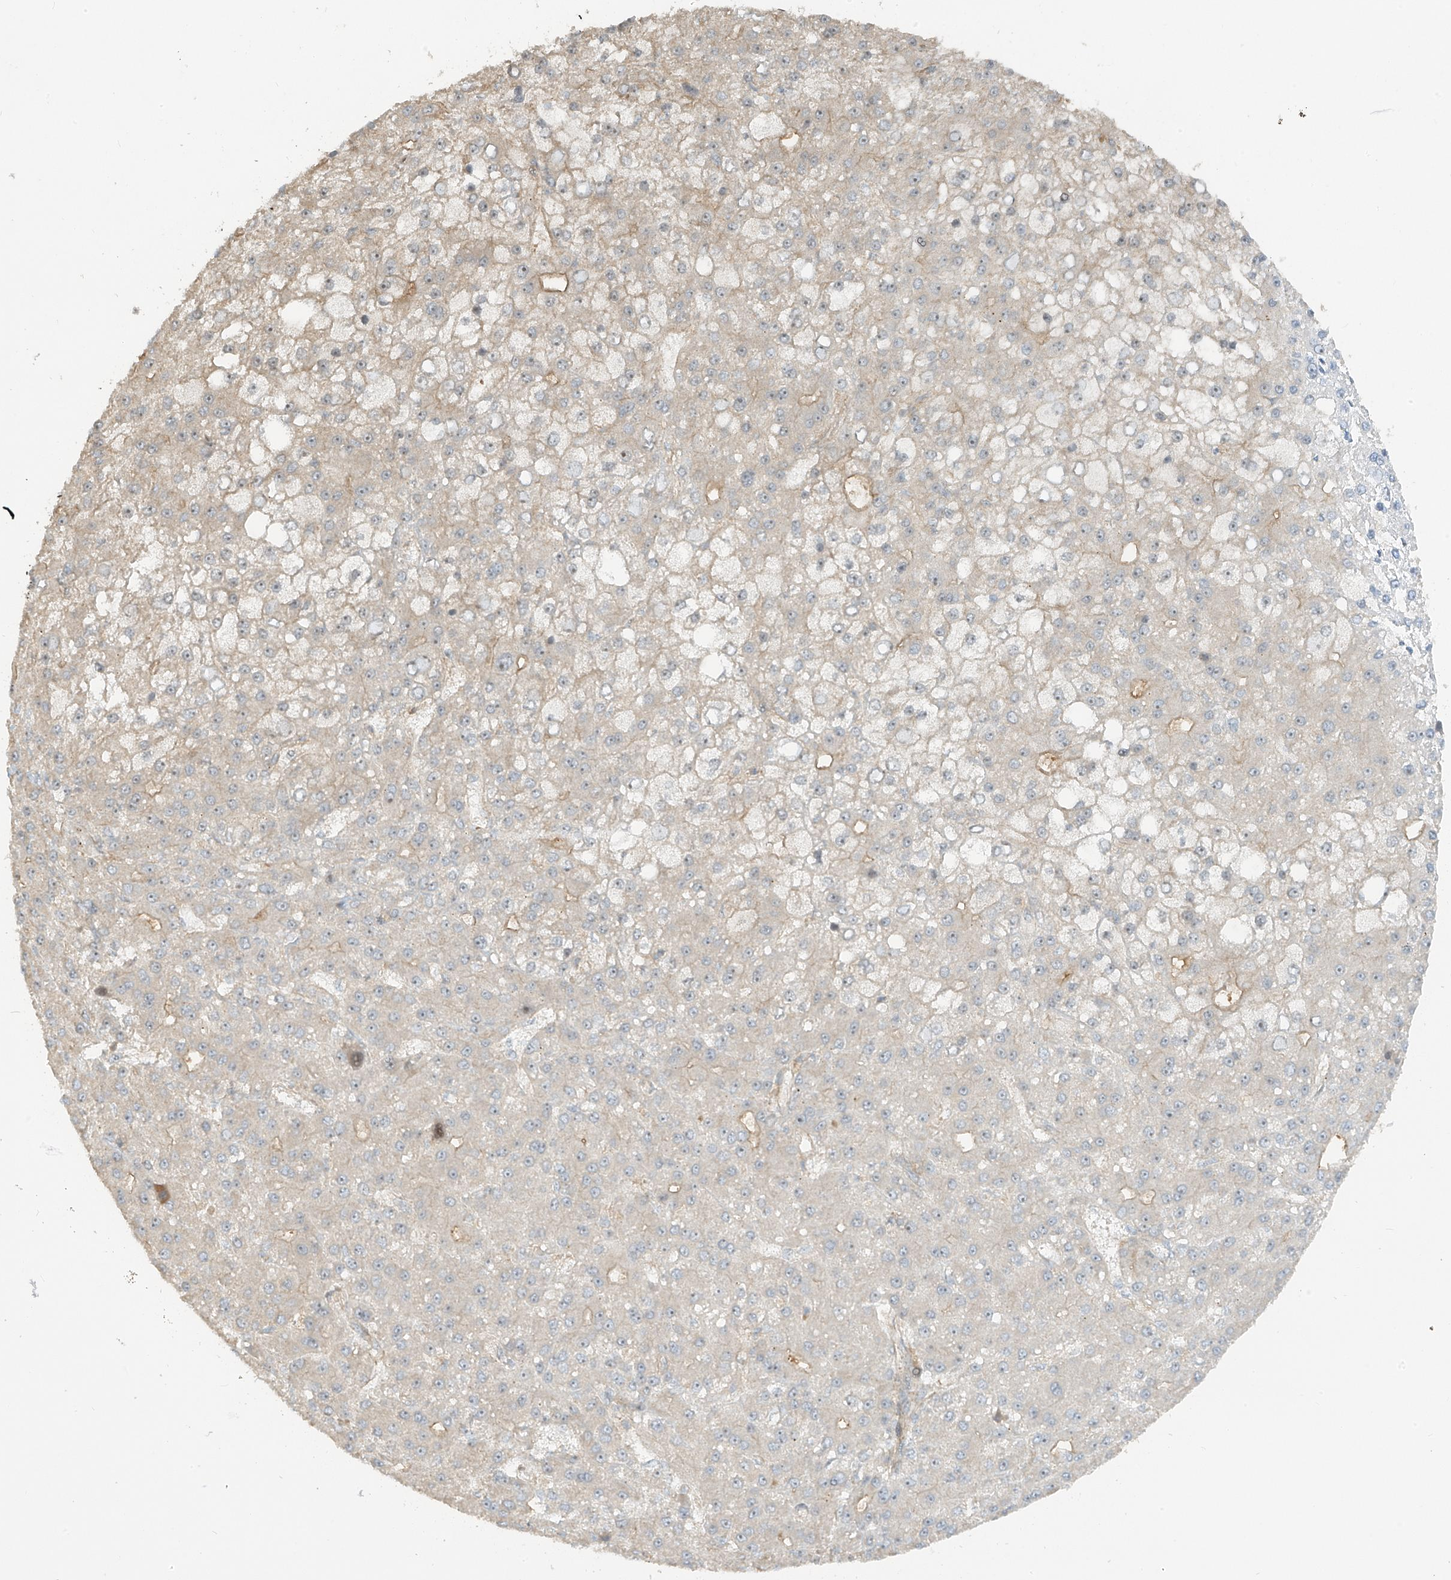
{"staining": {"intensity": "weak", "quantity": "<25%", "location": "cytoplasmic/membranous"}, "tissue": "liver cancer", "cell_type": "Tumor cells", "image_type": "cancer", "snomed": [{"axis": "morphology", "description": "Carcinoma, Hepatocellular, NOS"}, {"axis": "topography", "description": "Liver"}], "caption": "High power microscopy histopathology image of an IHC image of liver cancer, revealing no significant staining in tumor cells.", "gene": "ENTR1", "patient": {"sex": "male", "age": 67}}